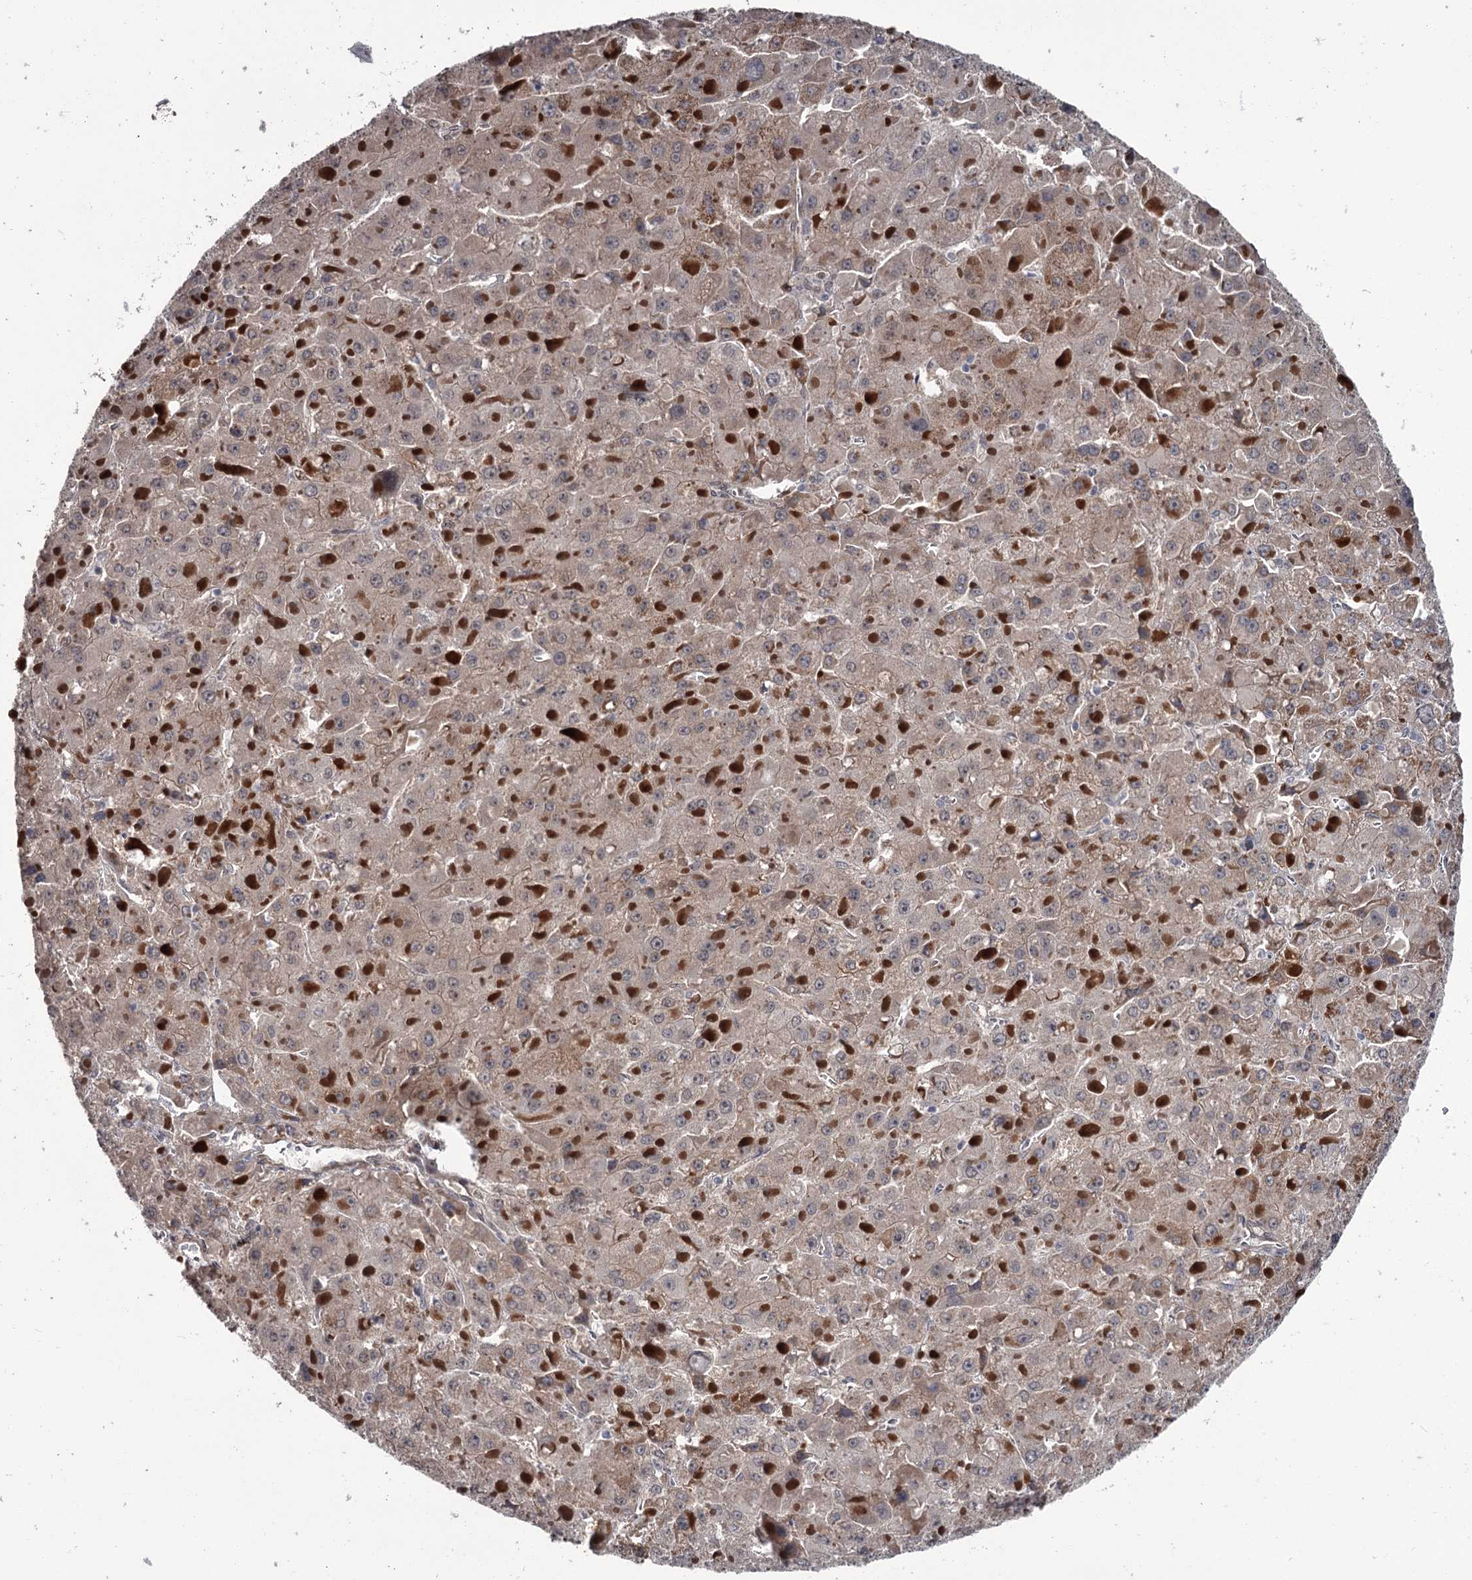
{"staining": {"intensity": "weak", "quantity": ">75%", "location": "cytoplasmic/membranous"}, "tissue": "liver cancer", "cell_type": "Tumor cells", "image_type": "cancer", "snomed": [{"axis": "morphology", "description": "Carcinoma, Hepatocellular, NOS"}, {"axis": "topography", "description": "Liver"}], "caption": "Liver cancer stained for a protein (brown) displays weak cytoplasmic/membranous positive expression in about >75% of tumor cells.", "gene": "PRPF40B", "patient": {"sex": "female", "age": 73}}